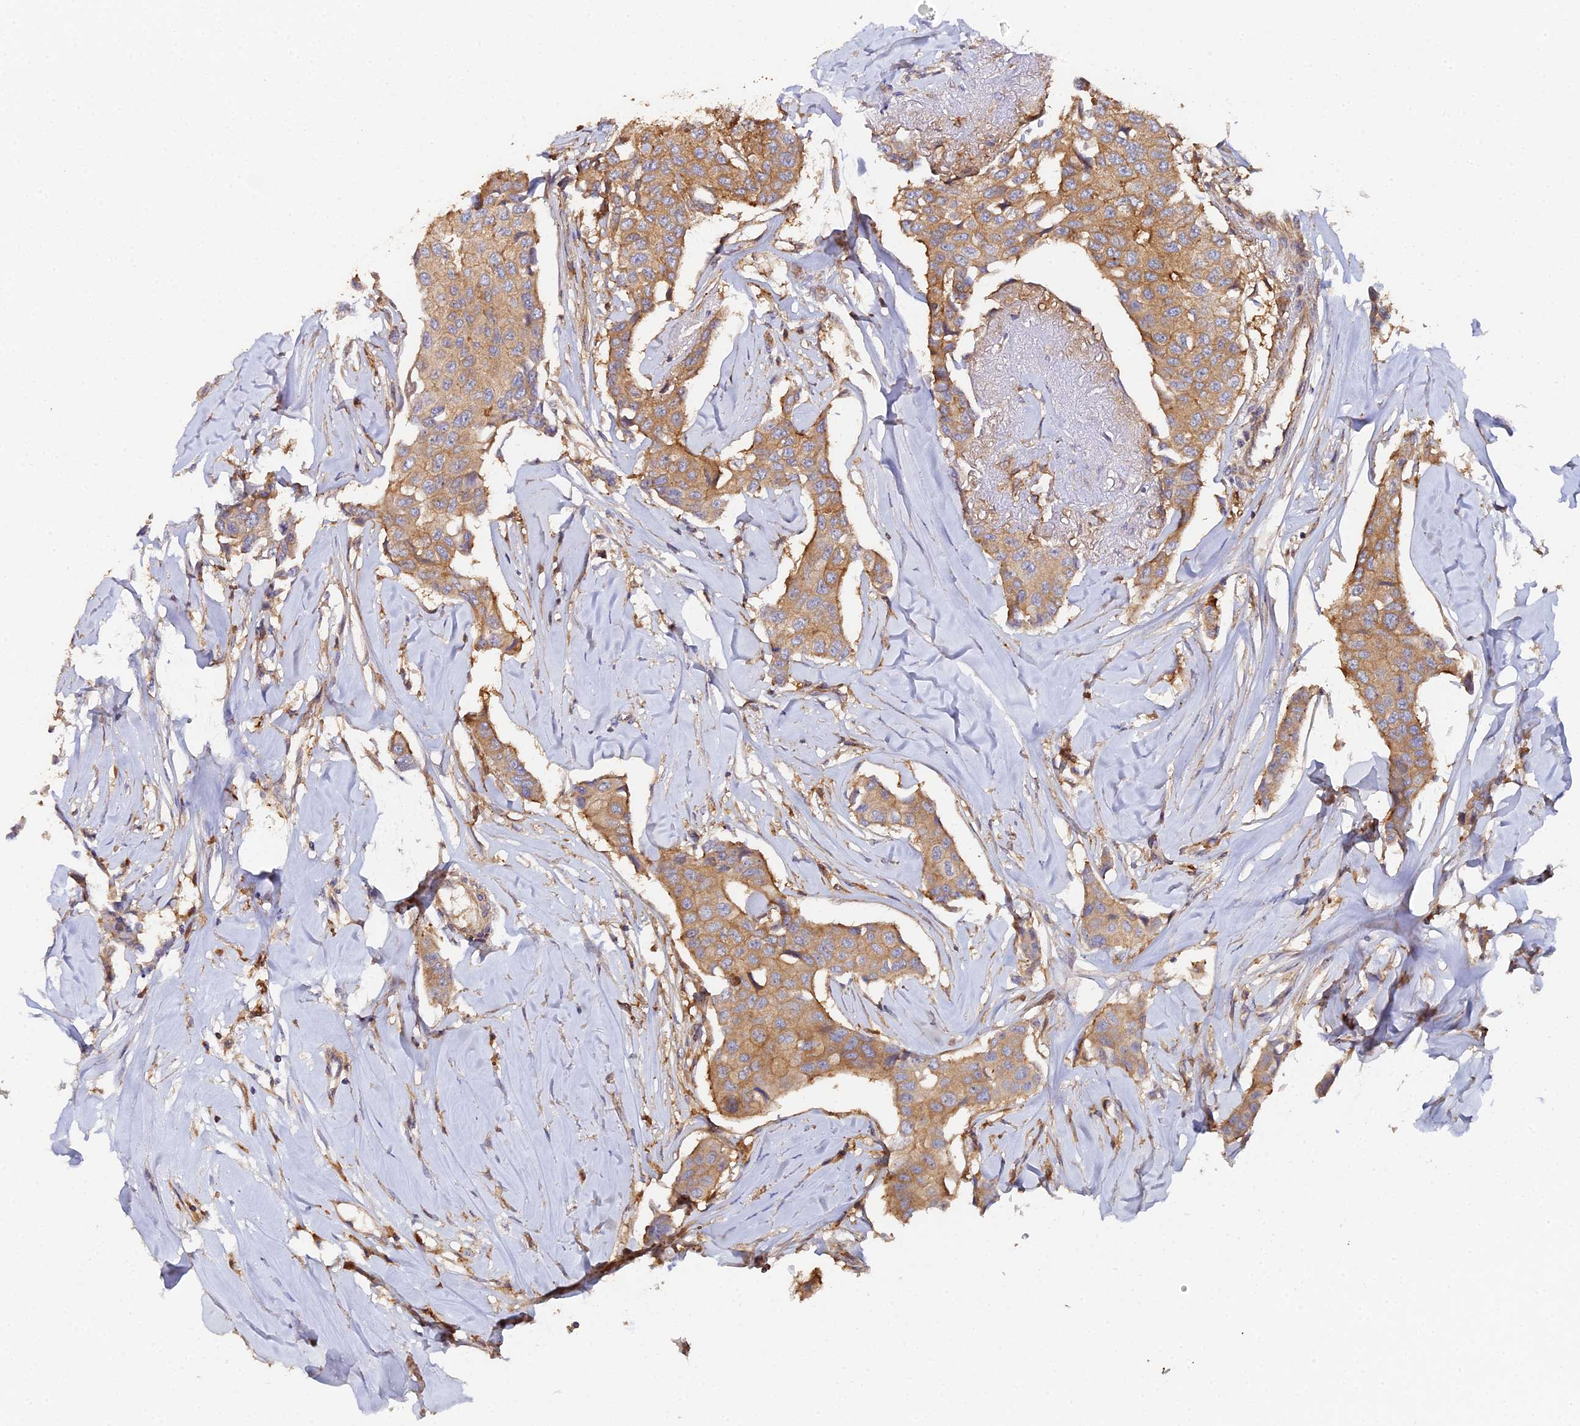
{"staining": {"intensity": "moderate", "quantity": ">75%", "location": "cytoplasmic/membranous"}, "tissue": "breast cancer", "cell_type": "Tumor cells", "image_type": "cancer", "snomed": [{"axis": "morphology", "description": "Duct carcinoma"}, {"axis": "topography", "description": "Breast"}], "caption": "Moderate cytoplasmic/membranous positivity for a protein is appreciated in about >75% of tumor cells of breast cancer using immunohistochemistry.", "gene": "GNG5B", "patient": {"sex": "female", "age": 80}}